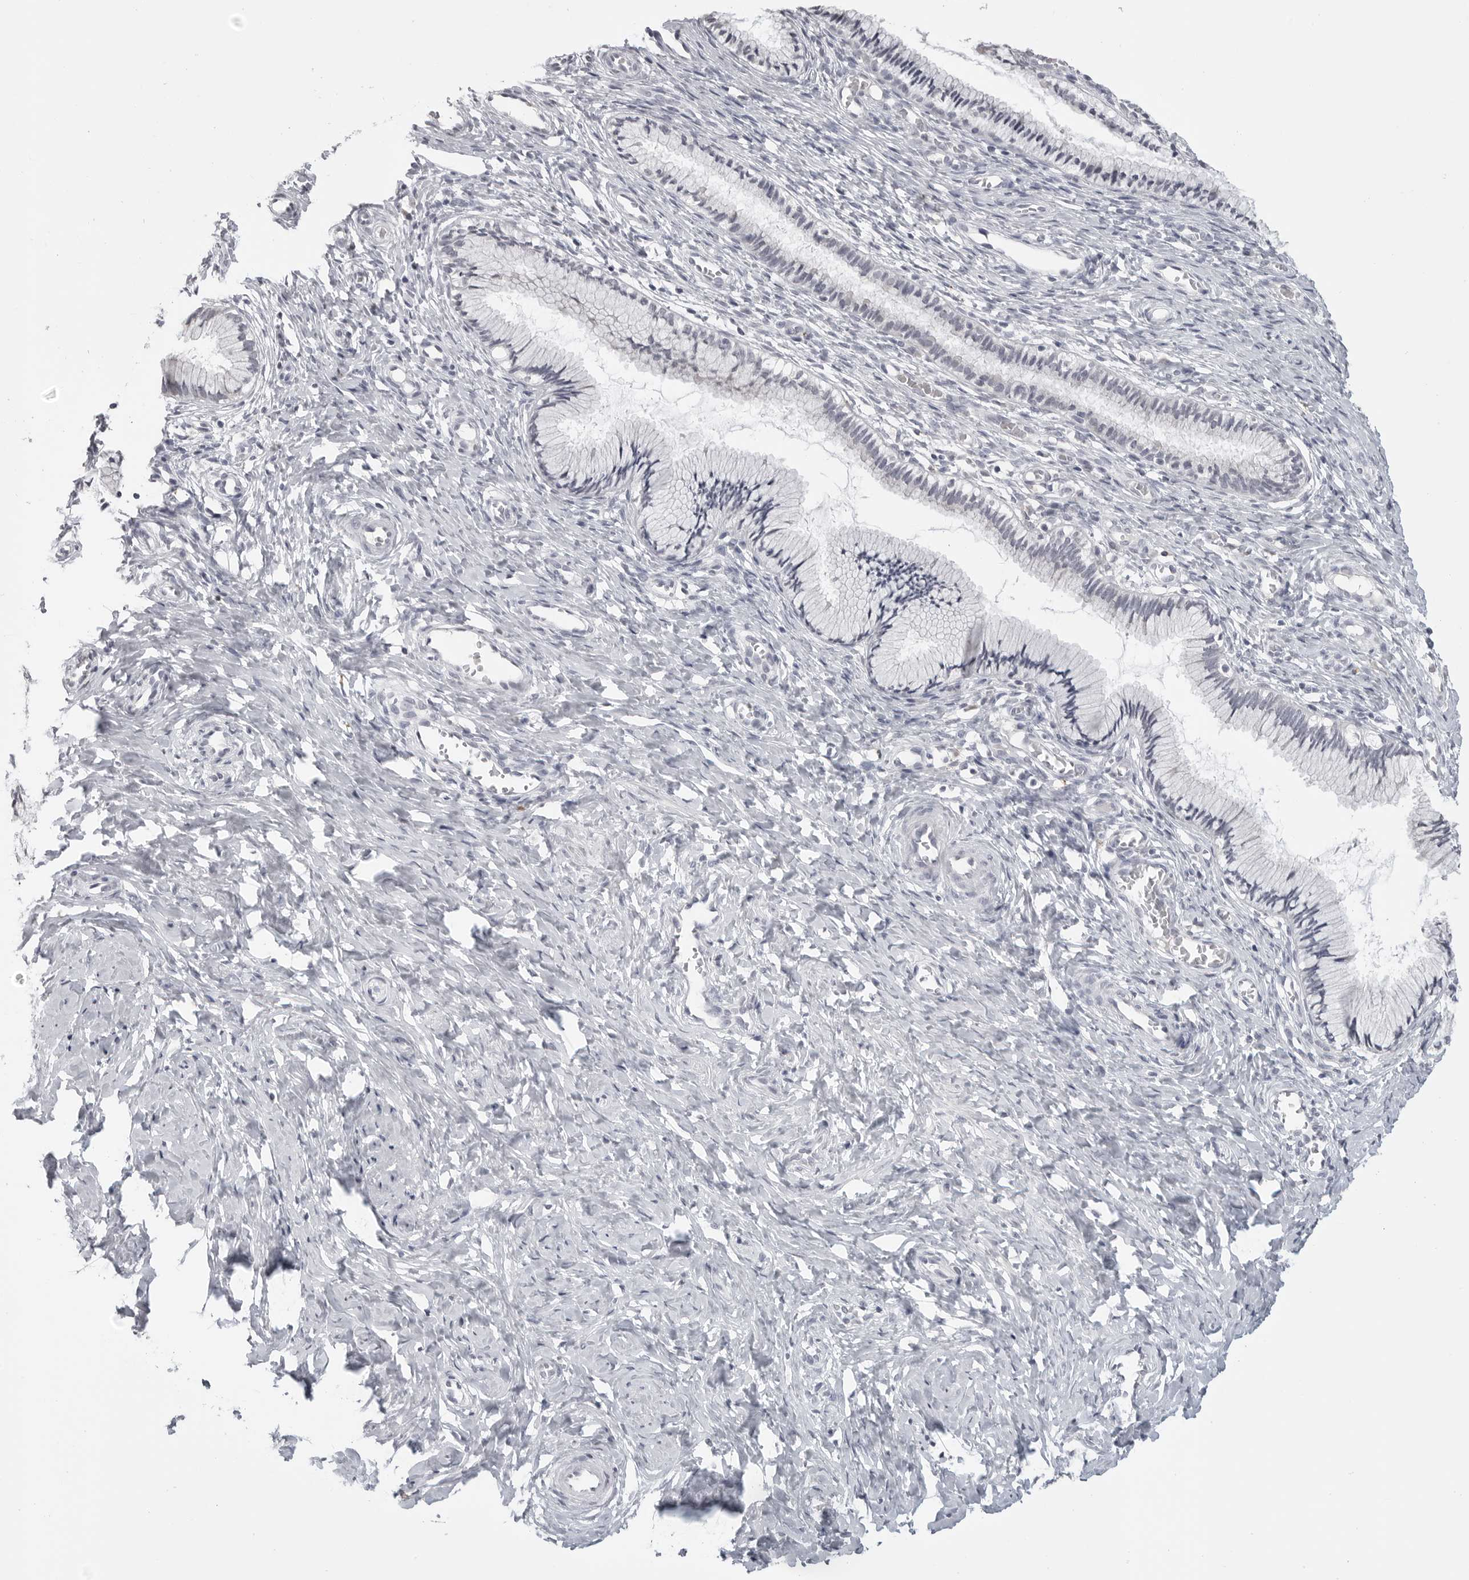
{"staining": {"intensity": "negative", "quantity": "none", "location": "none"}, "tissue": "cervix", "cell_type": "Glandular cells", "image_type": "normal", "snomed": [{"axis": "morphology", "description": "Normal tissue, NOS"}, {"axis": "topography", "description": "Cervix"}], "caption": "IHC of benign cervix displays no positivity in glandular cells.", "gene": "PRSS1", "patient": {"sex": "female", "age": 27}}